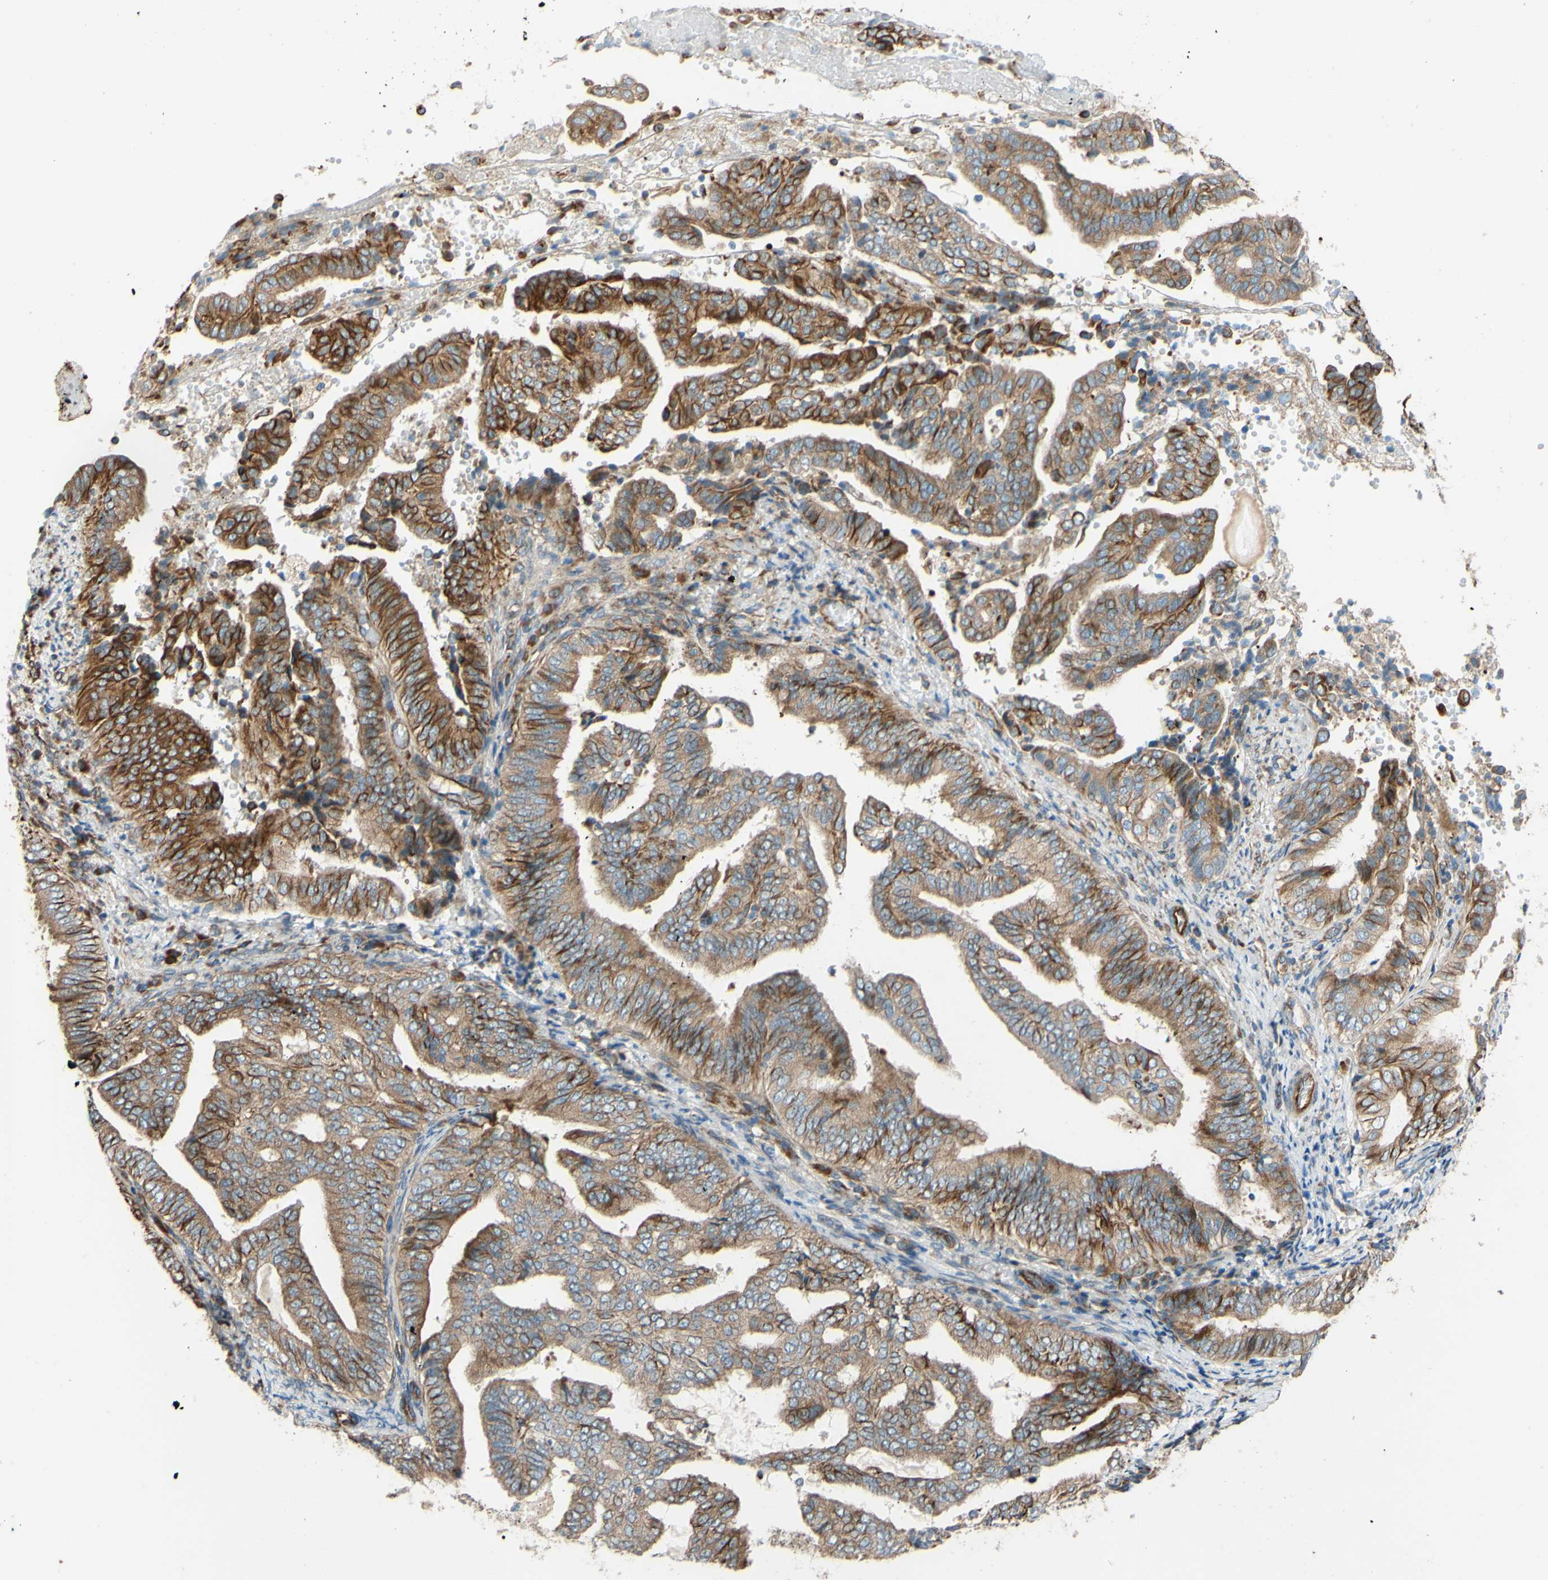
{"staining": {"intensity": "moderate", "quantity": ">75%", "location": "cytoplasmic/membranous"}, "tissue": "endometrial cancer", "cell_type": "Tumor cells", "image_type": "cancer", "snomed": [{"axis": "morphology", "description": "Adenocarcinoma, NOS"}, {"axis": "topography", "description": "Endometrium"}], "caption": "Immunohistochemistry (DAB (3,3'-diaminobenzidine)) staining of endometrial cancer (adenocarcinoma) exhibits moderate cytoplasmic/membranous protein expression in about >75% of tumor cells. Immunohistochemistry (ihc) stains the protein in brown and the nuclei are stained blue.", "gene": "C1orf43", "patient": {"sex": "female", "age": 58}}